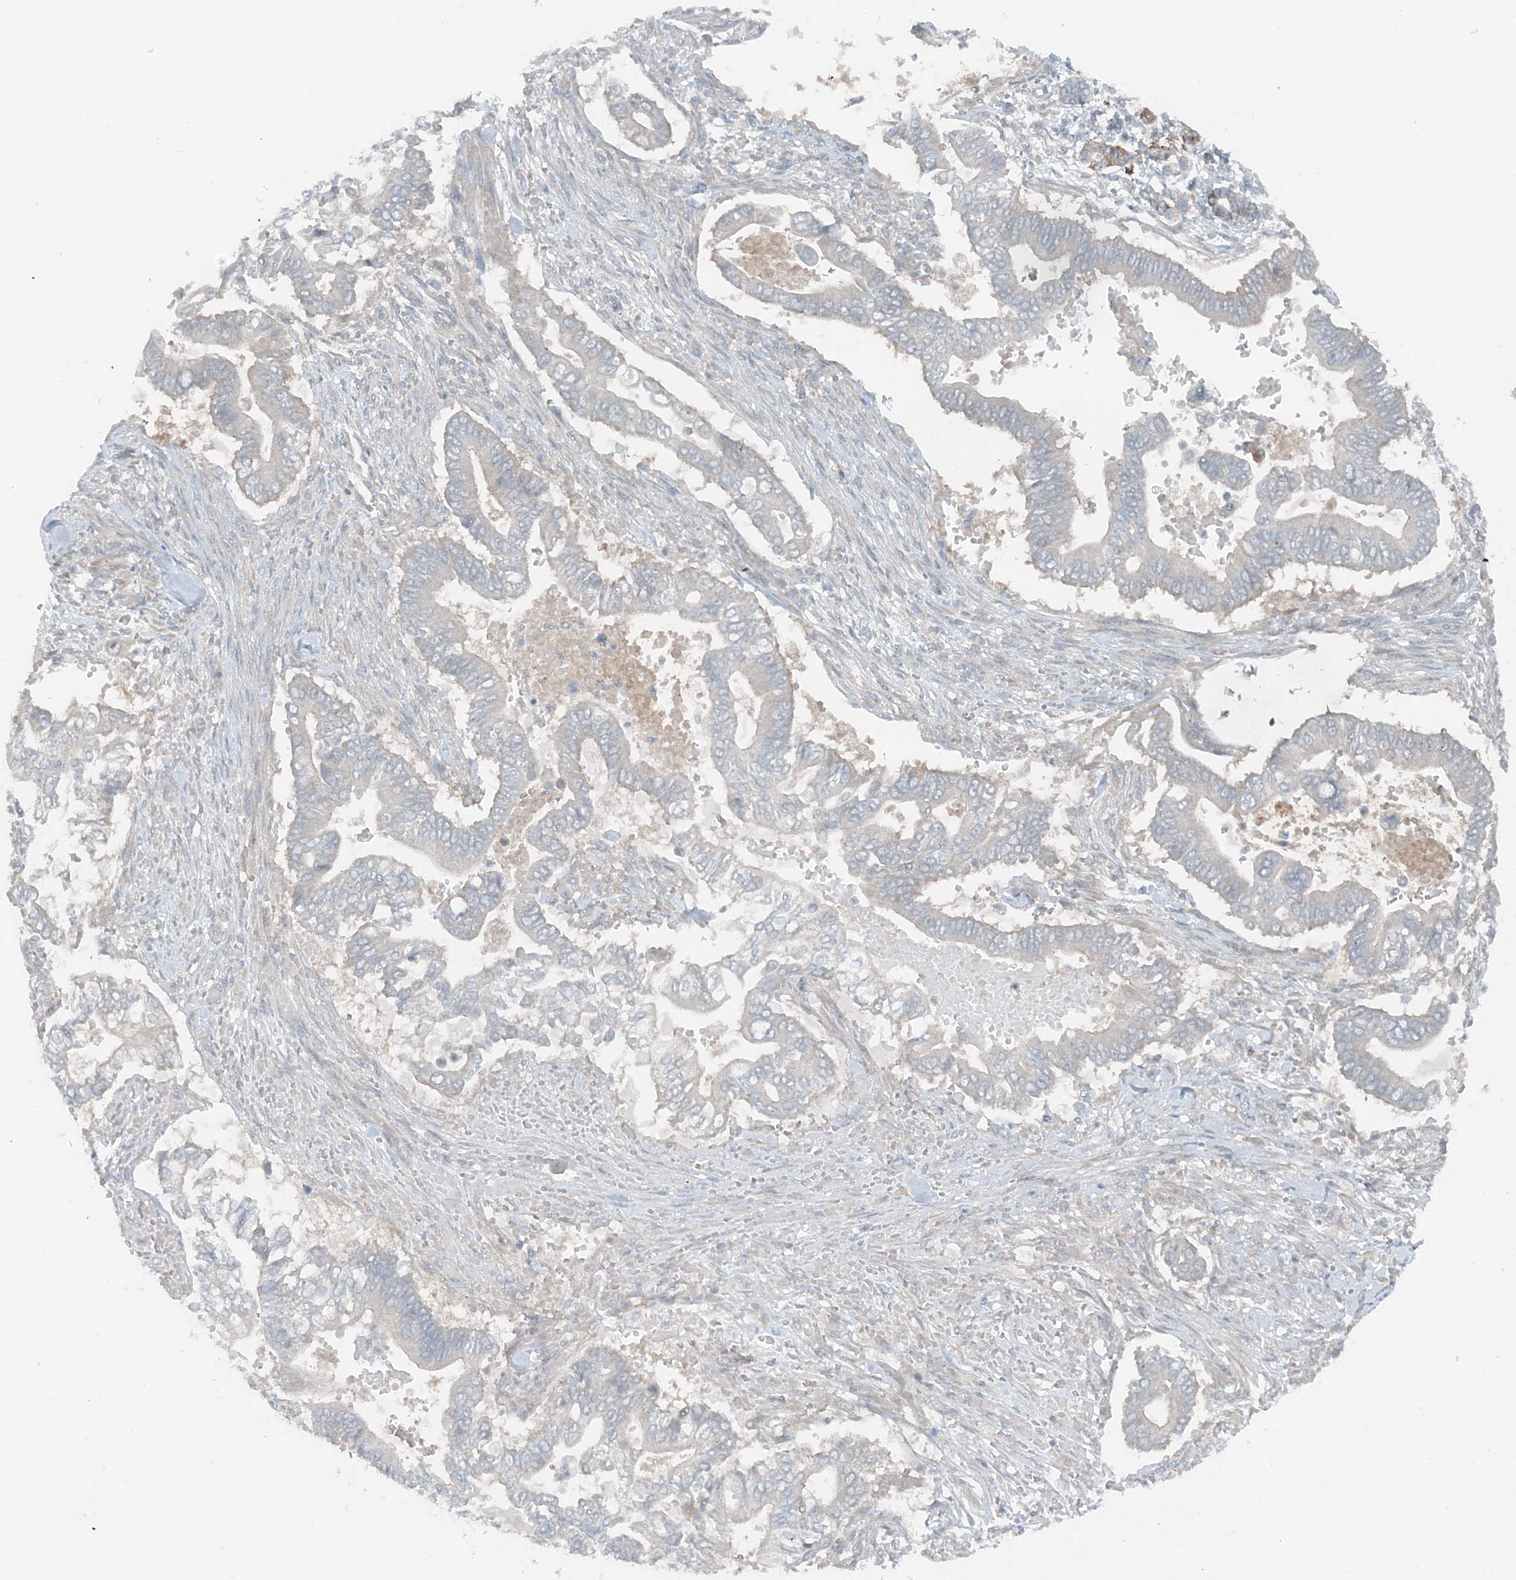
{"staining": {"intensity": "negative", "quantity": "none", "location": "none"}, "tissue": "pancreatic cancer", "cell_type": "Tumor cells", "image_type": "cancer", "snomed": [{"axis": "morphology", "description": "Adenocarcinoma, NOS"}, {"axis": "topography", "description": "Pancreas"}], "caption": "DAB immunohistochemical staining of pancreatic adenocarcinoma shows no significant positivity in tumor cells.", "gene": "MITD1", "patient": {"sex": "male", "age": 68}}